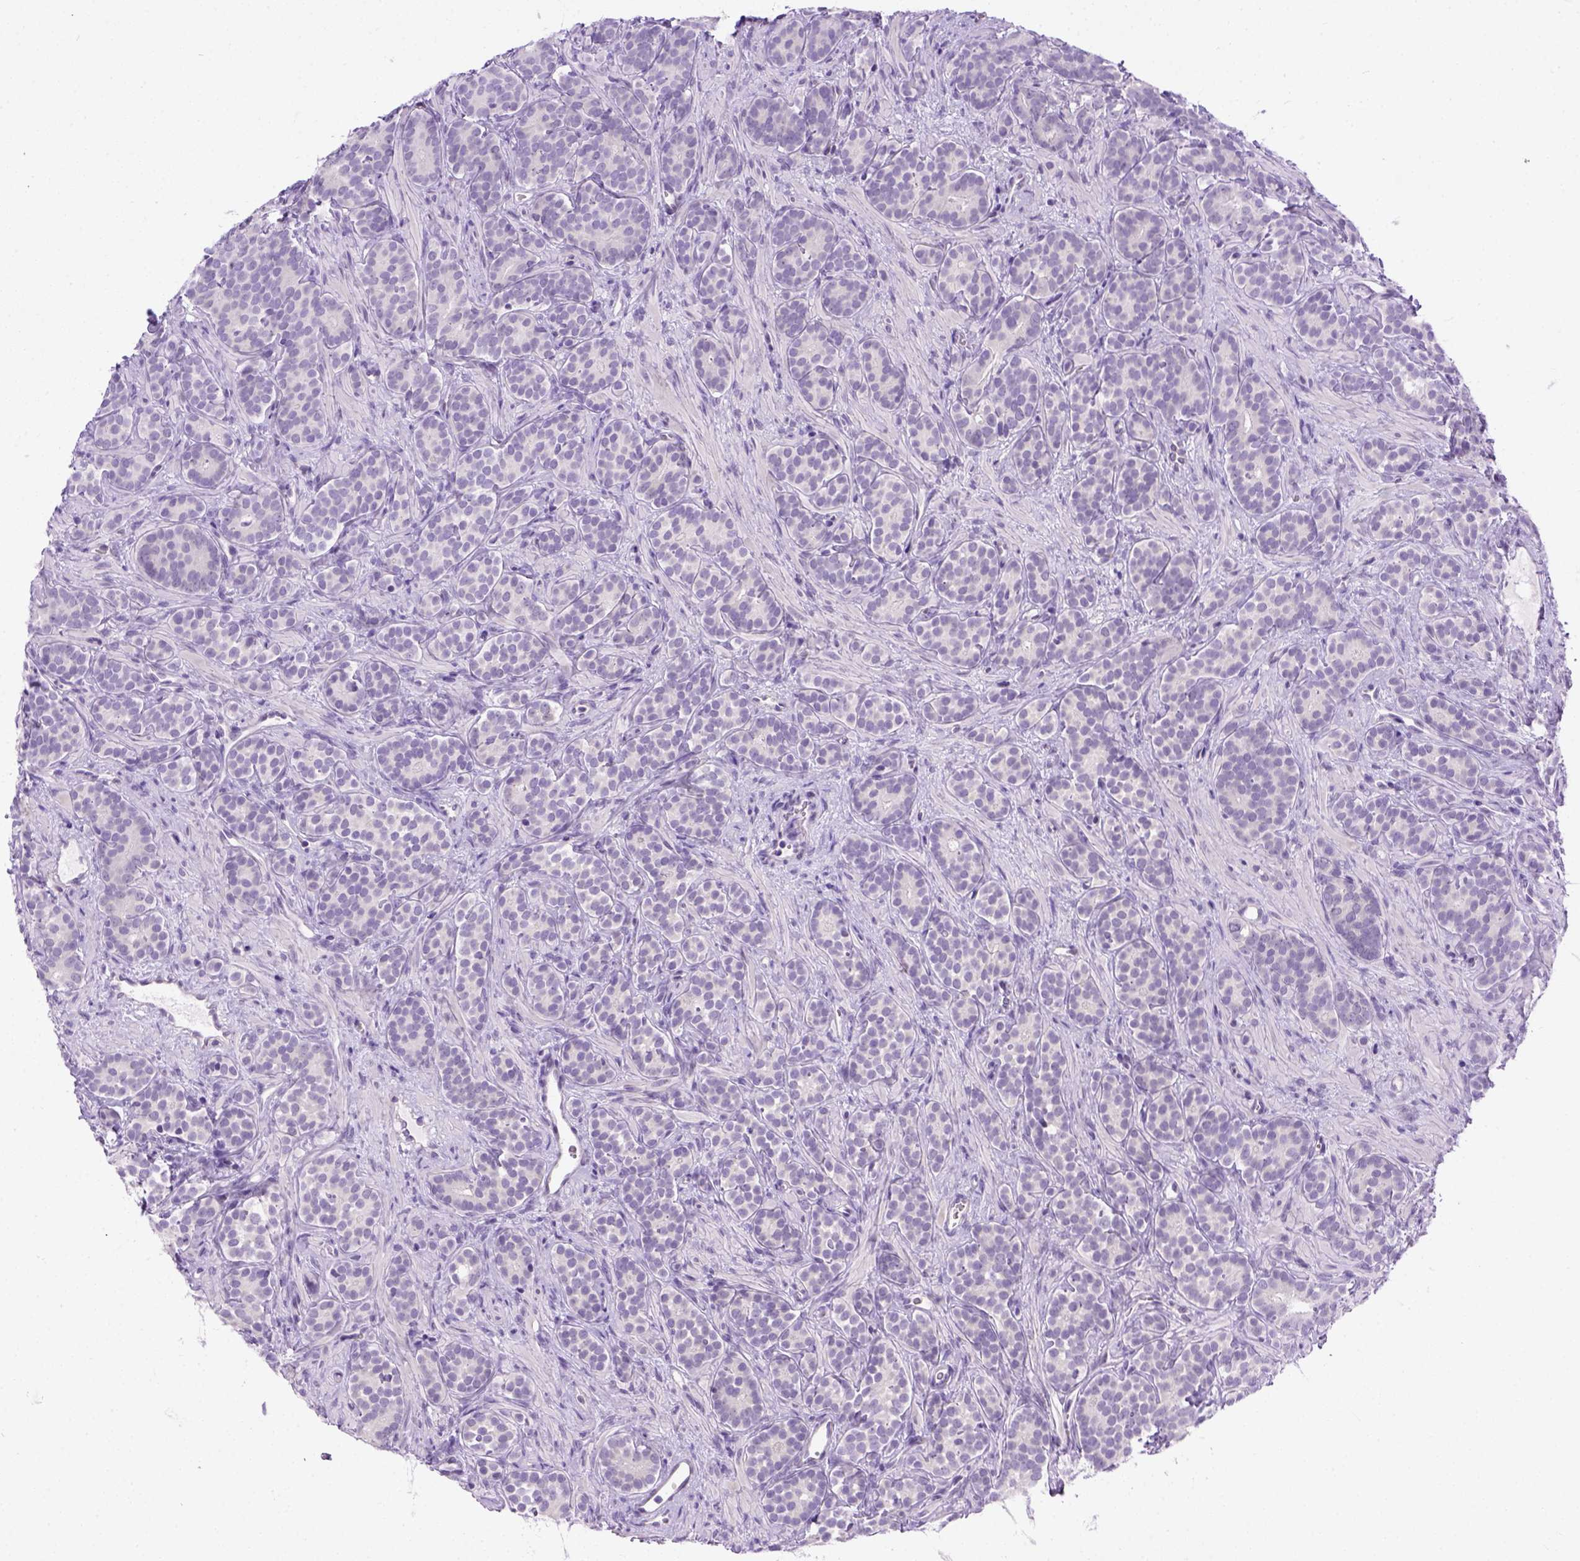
{"staining": {"intensity": "negative", "quantity": "none", "location": "none"}, "tissue": "prostate cancer", "cell_type": "Tumor cells", "image_type": "cancer", "snomed": [{"axis": "morphology", "description": "Adenocarcinoma, High grade"}, {"axis": "topography", "description": "Prostate"}], "caption": "Tumor cells show no significant protein staining in prostate cancer (adenocarcinoma (high-grade)). The staining is performed using DAB brown chromogen with nuclei counter-stained in using hematoxylin.", "gene": "FAM184B", "patient": {"sex": "male", "age": 84}}